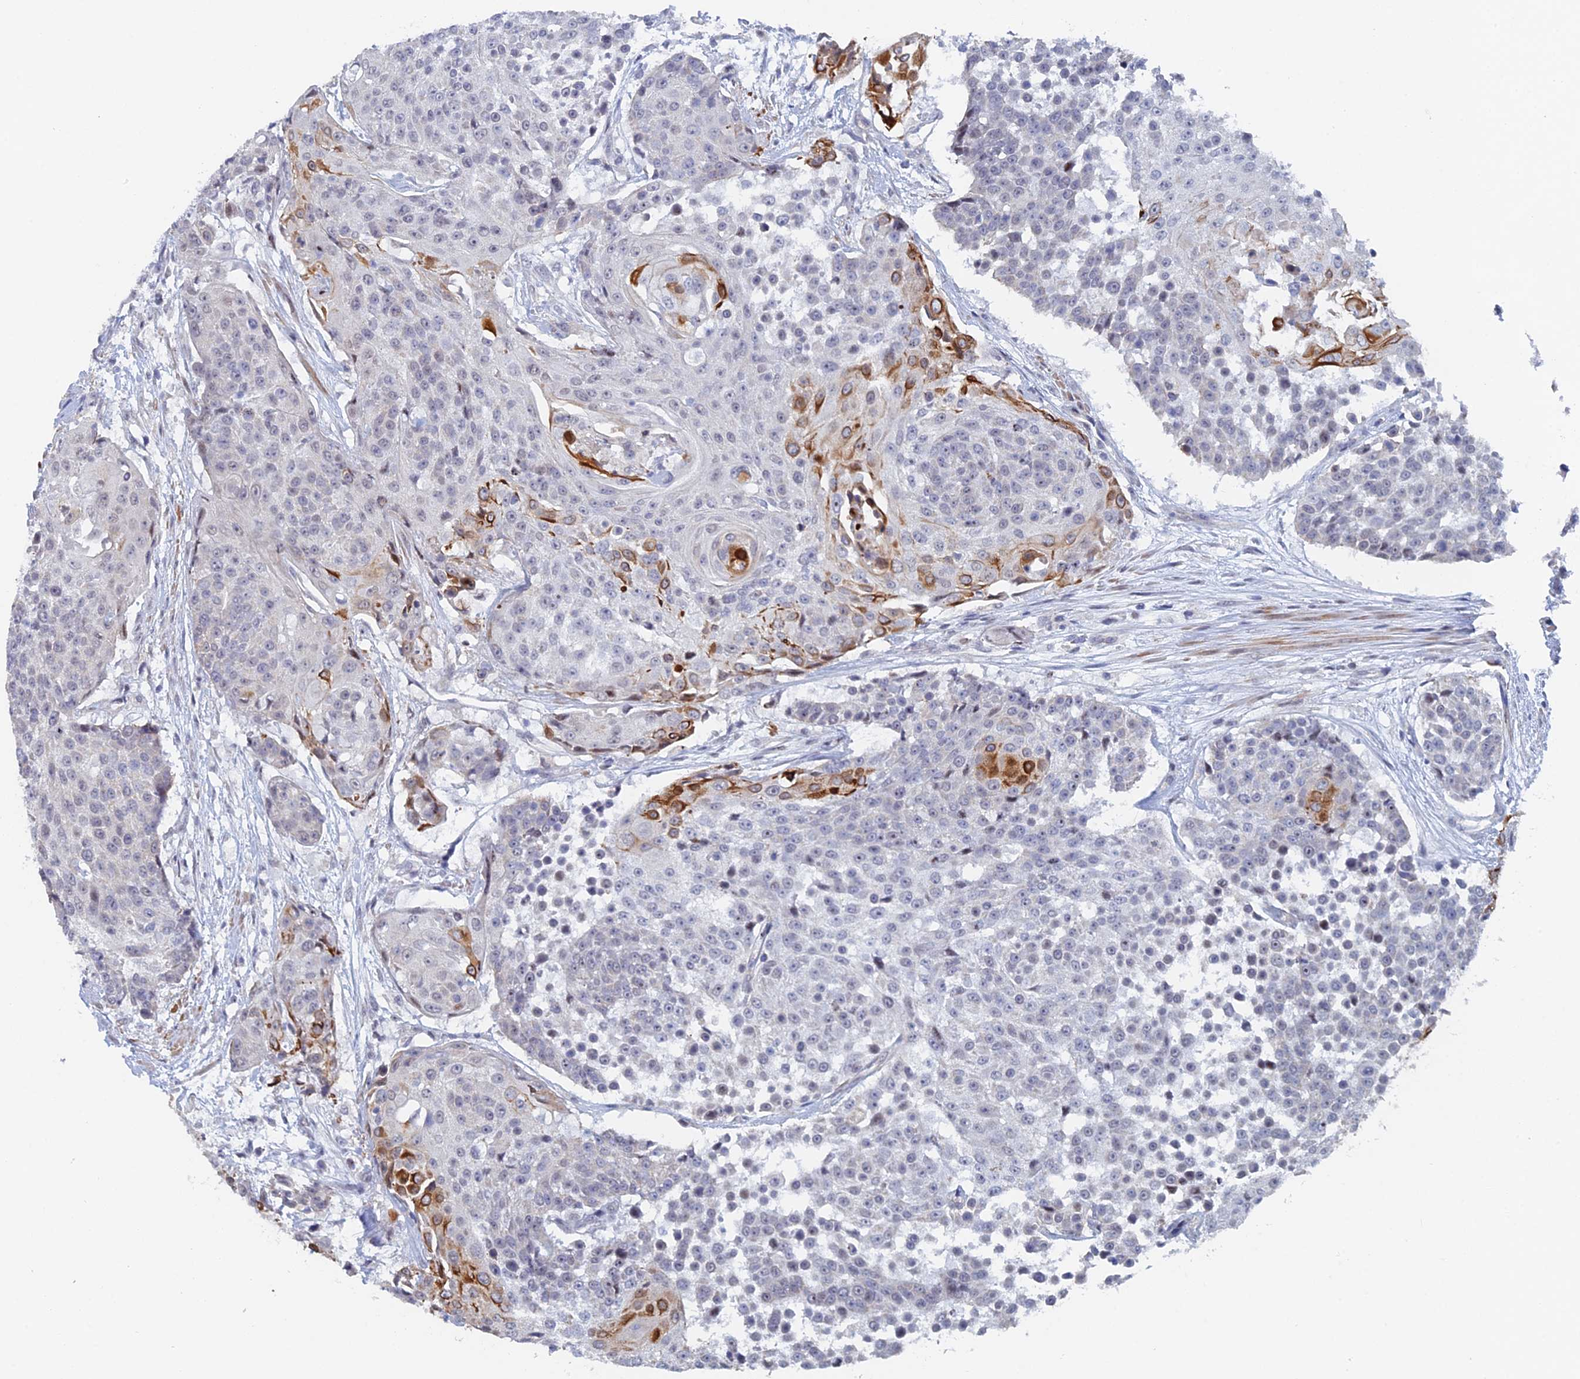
{"staining": {"intensity": "strong", "quantity": "<25%", "location": "cytoplasmic/membranous"}, "tissue": "urothelial cancer", "cell_type": "Tumor cells", "image_type": "cancer", "snomed": [{"axis": "morphology", "description": "Urothelial carcinoma, High grade"}, {"axis": "topography", "description": "Urinary bladder"}], "caption": "IHC of human urothelial cancer exhibits medium levels of strong cytoplasmic/membranous expression in approximately <25% of tumor cells. (Stains: DAB (3,3'-diaminobenzidine) in brown, nuclei in blue, Microscopy: brightfield microscopy at high magnification).", "gene": "GMNC", "patient": {"sex": "female", "age": 63}}